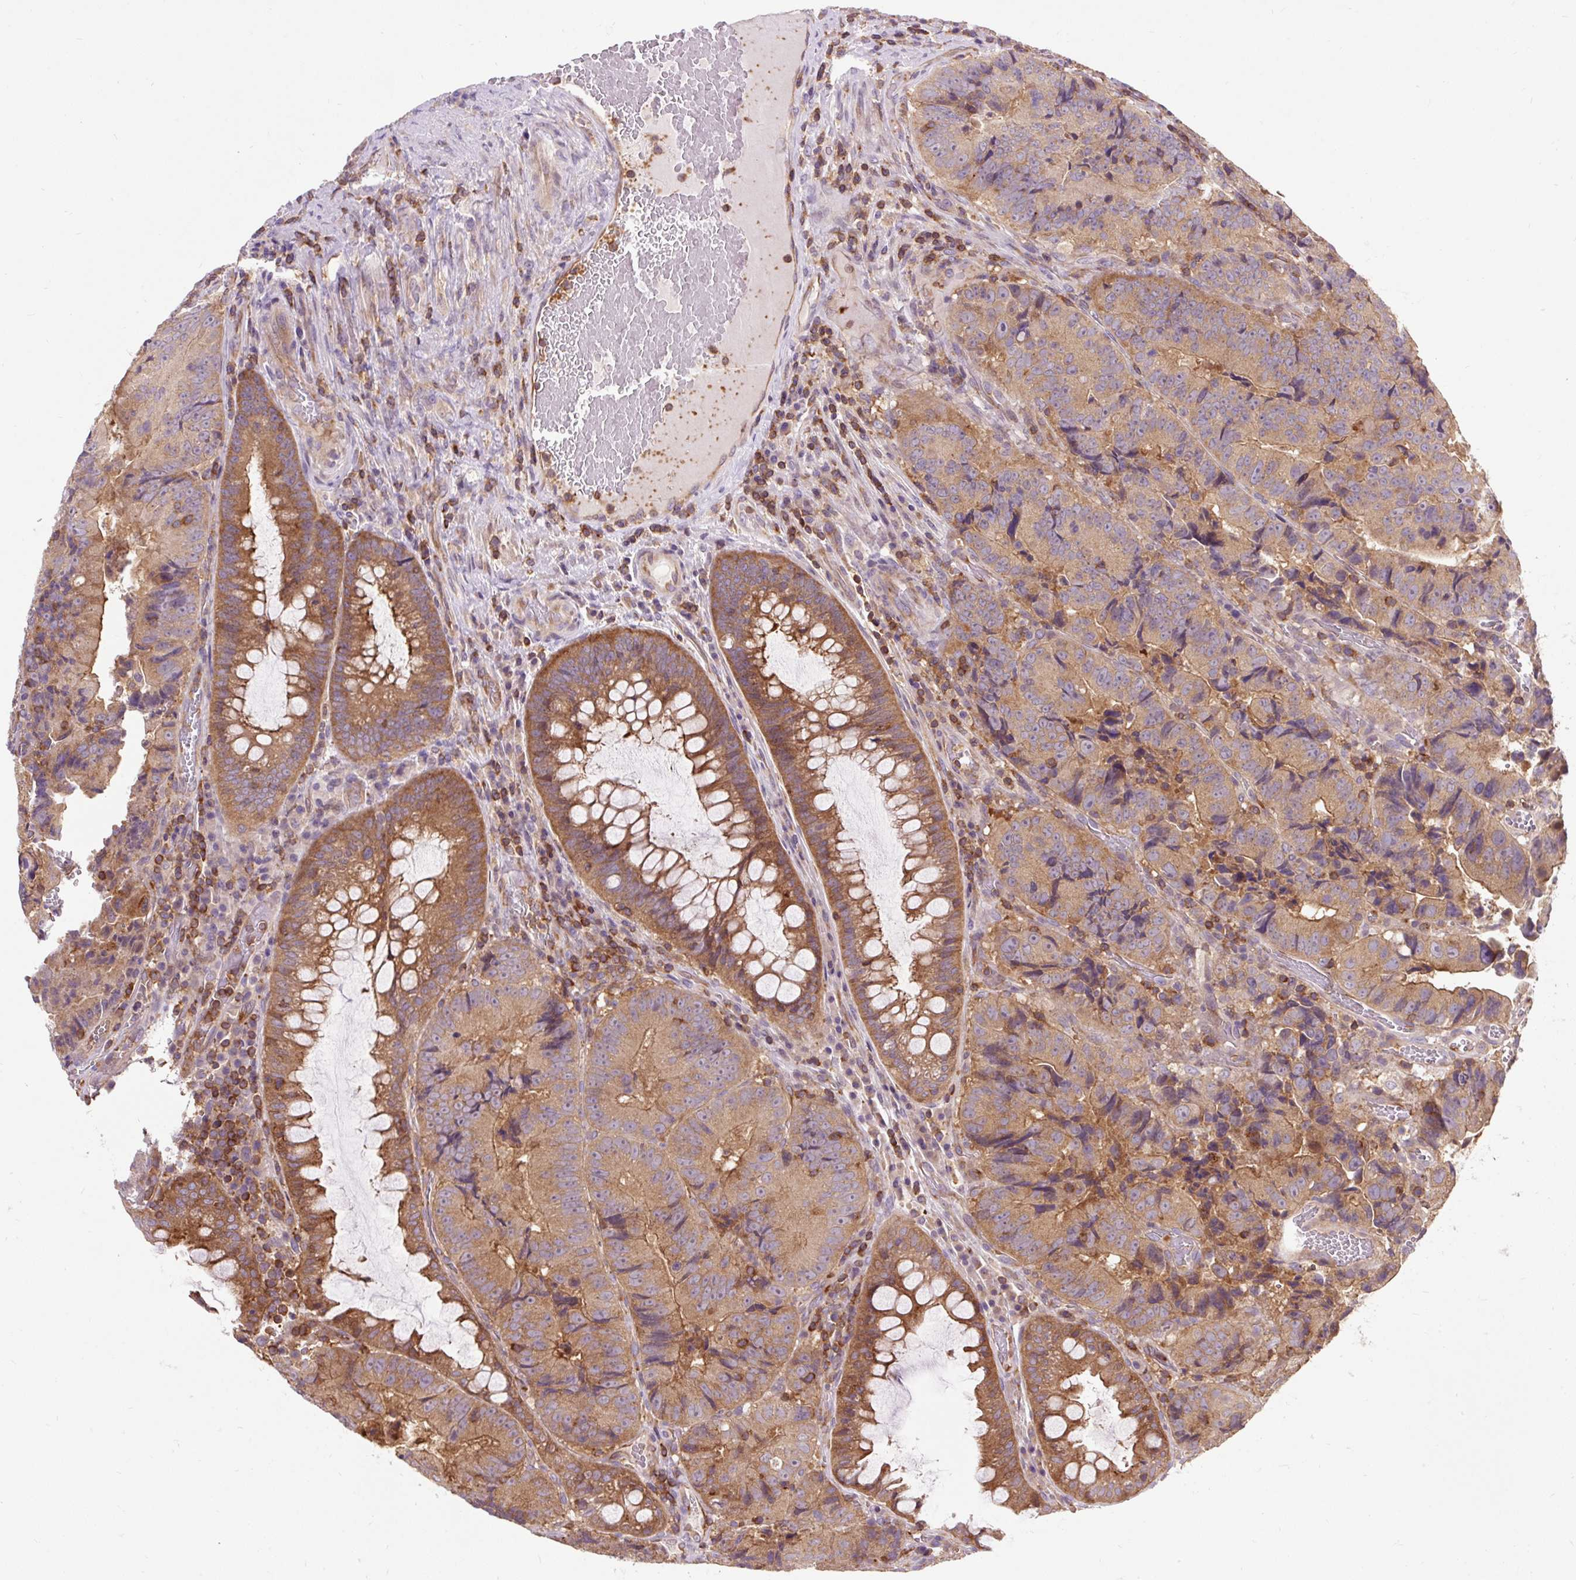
{"staining": {"intensity": "moderate", "quantity": ">75%", "location": "cytoplasmic/membranous"}, "tissue": "colorectal cancer", "cell_type": "Tumor cells", "image_type": "cancer", "snomed": [{"axis": "morphology", "description": "Adenocarcinoma, NOS"}, {"axis": "topography", "description": "Colon"}], "caption": "This micrograph exhibits immunohistochemistry (IHC) staining of human colorectal cancer (adenocarcinoma), with medium moderate cytoplasmic/membranous positivity in about >75% of tumor cells.", "gene": "CISD3", "patient": {"sex": "female", "age": 86}}